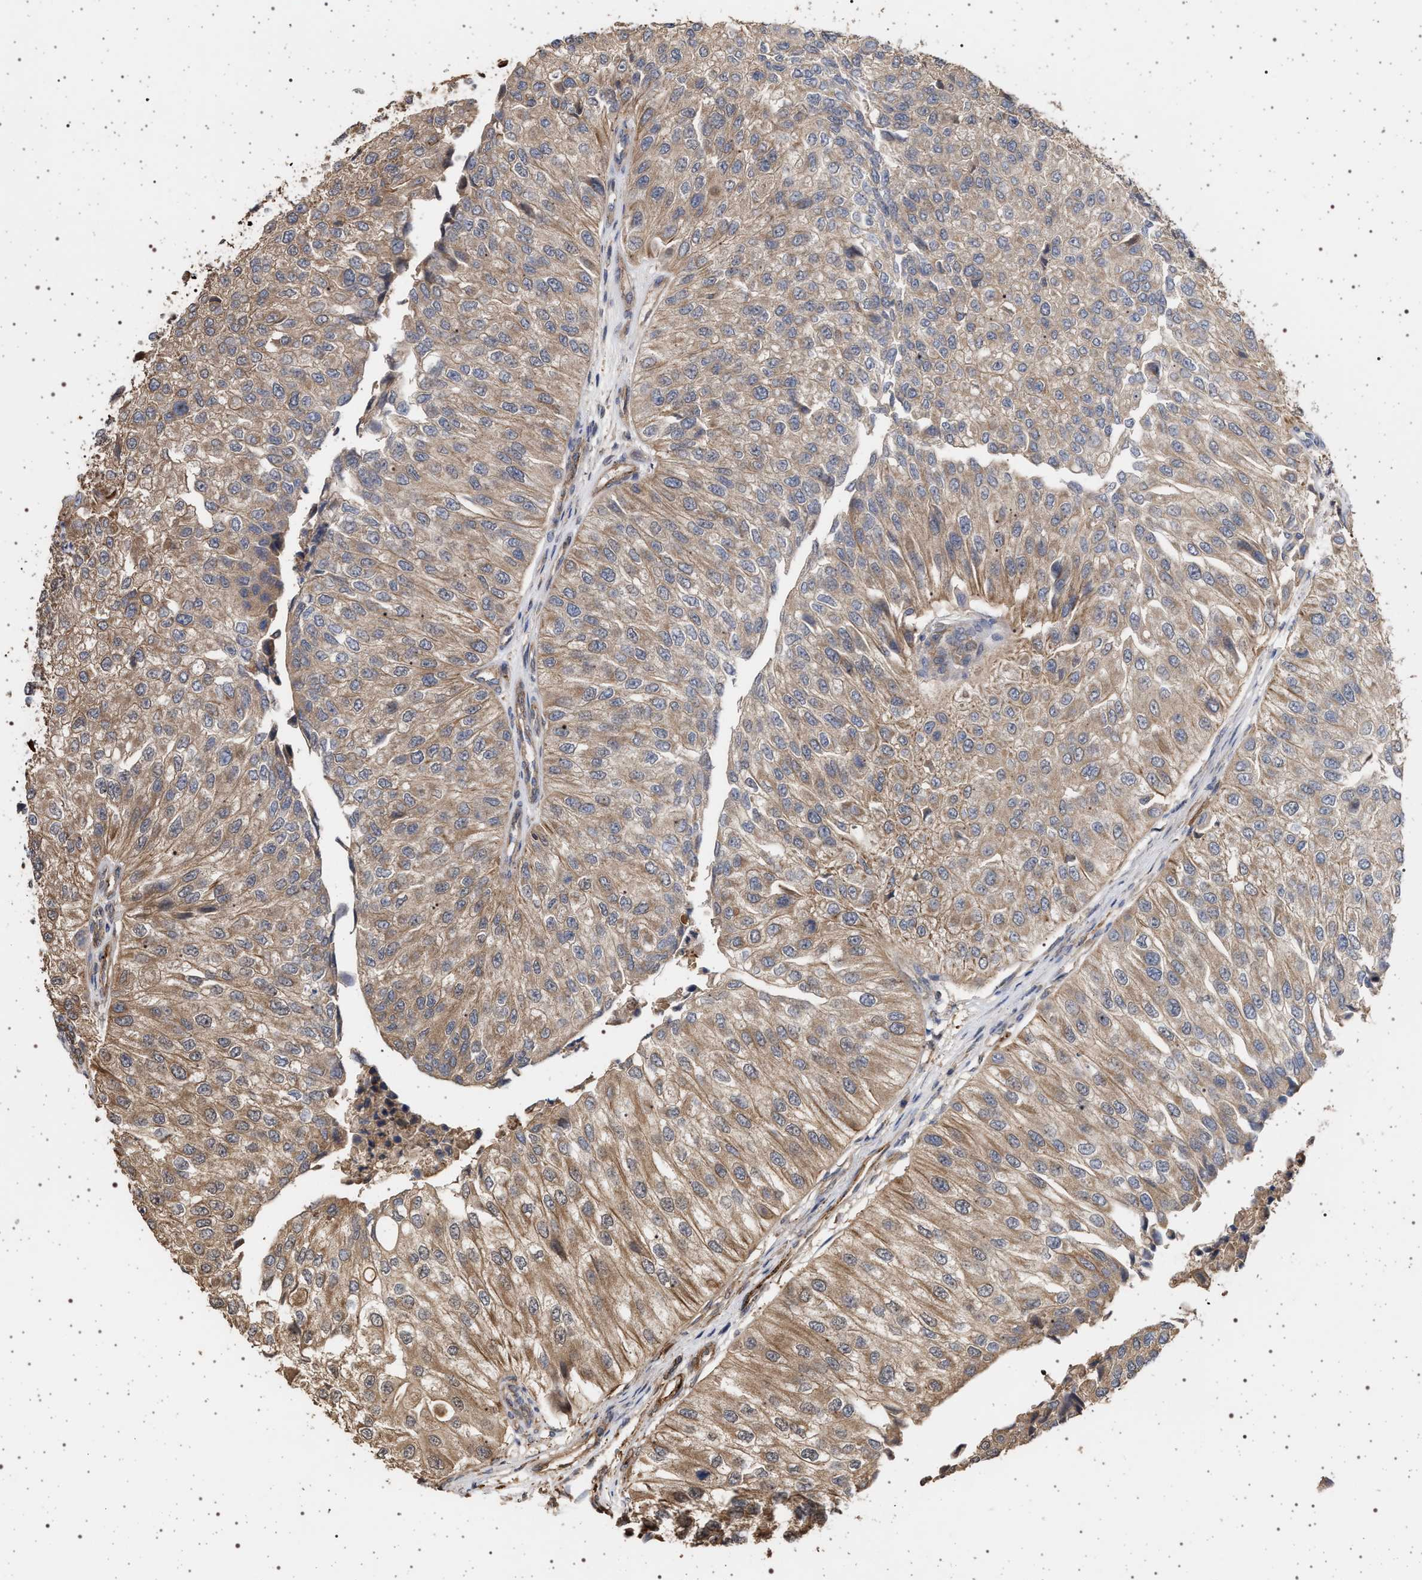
{"staining": {"intensity": "moderate", "quantity": ">75%", "location": "cytoplasmic/membranous"}, "tissue": "urothelial cancer", "cell_type": "Tumor cells", "image_type": "cancer", "snomed": [{"axis": "morphology", "description": "Urothelial carcinoma, High grade"}, {"axis": "topography", "description": "Kidney"}, {"axis": "topography", "description": "Urinary bladder"}], "caption": "A micrograph showing moderate cytoplasmic/membranous expression in about >75% of tumor cells in urothelial cancer, as visualized by brown immunohistochemical staining.", "gene": "IFT20", "patient": {"sex": "male", "age": 77}}